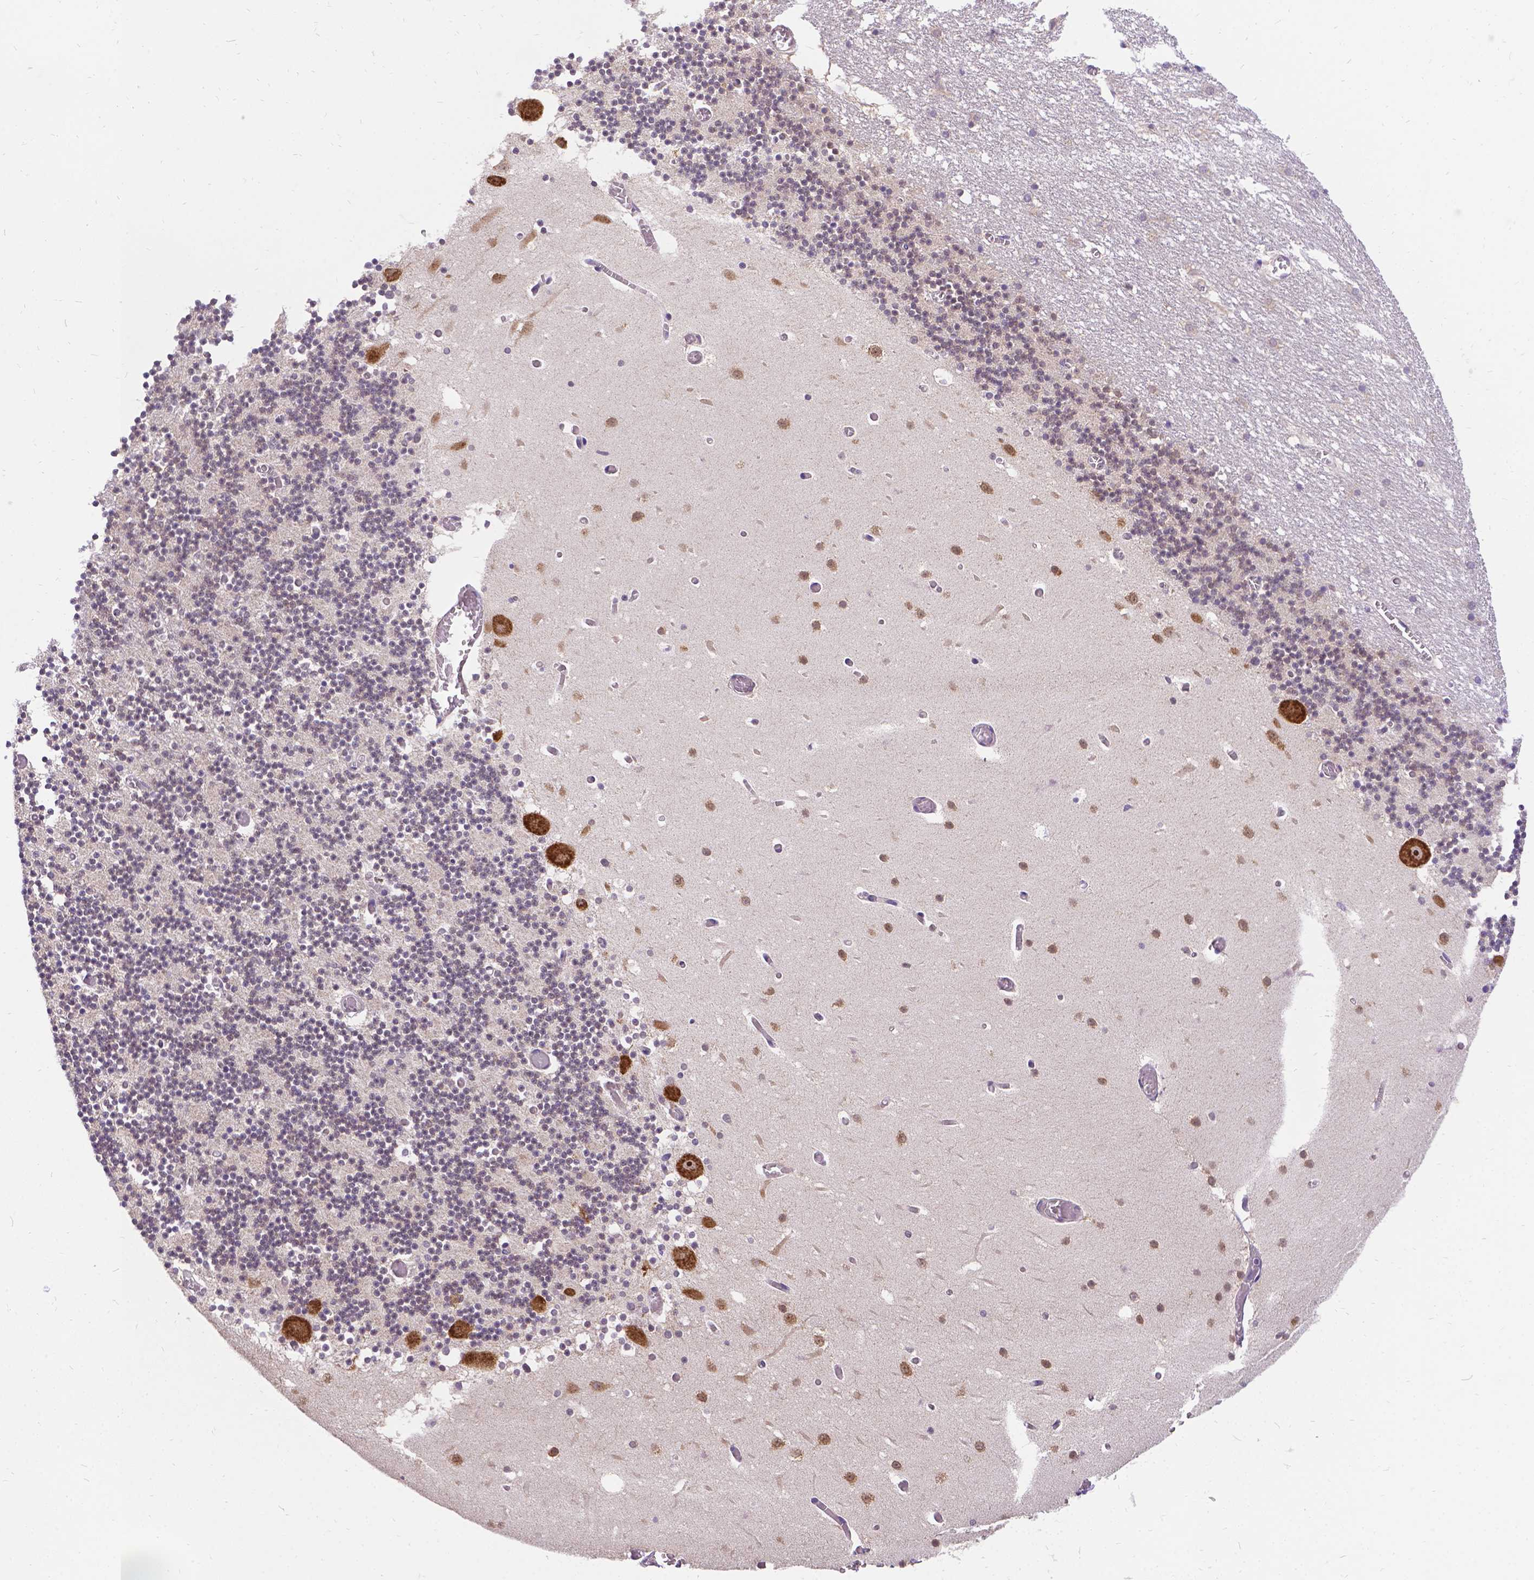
{"staining": {"intensity": "negative", "quantity": "none", "location": "none"}, "tissue": "cerebellum", "cell_type": "Cells in granular layer", "image_type": "normal", "snomed": [{"axis": "morphology", "description": "Normal tissue, NOS"}, {"axis": "topography", "description": "Cerebellum"}], "caption": "Immunohistochemical staining of unremarkable human cerebellum reveals no significant expression in cells in granular layer.", "gene": "DENND6A", "patient": {"sex": "female", "age": 28}}